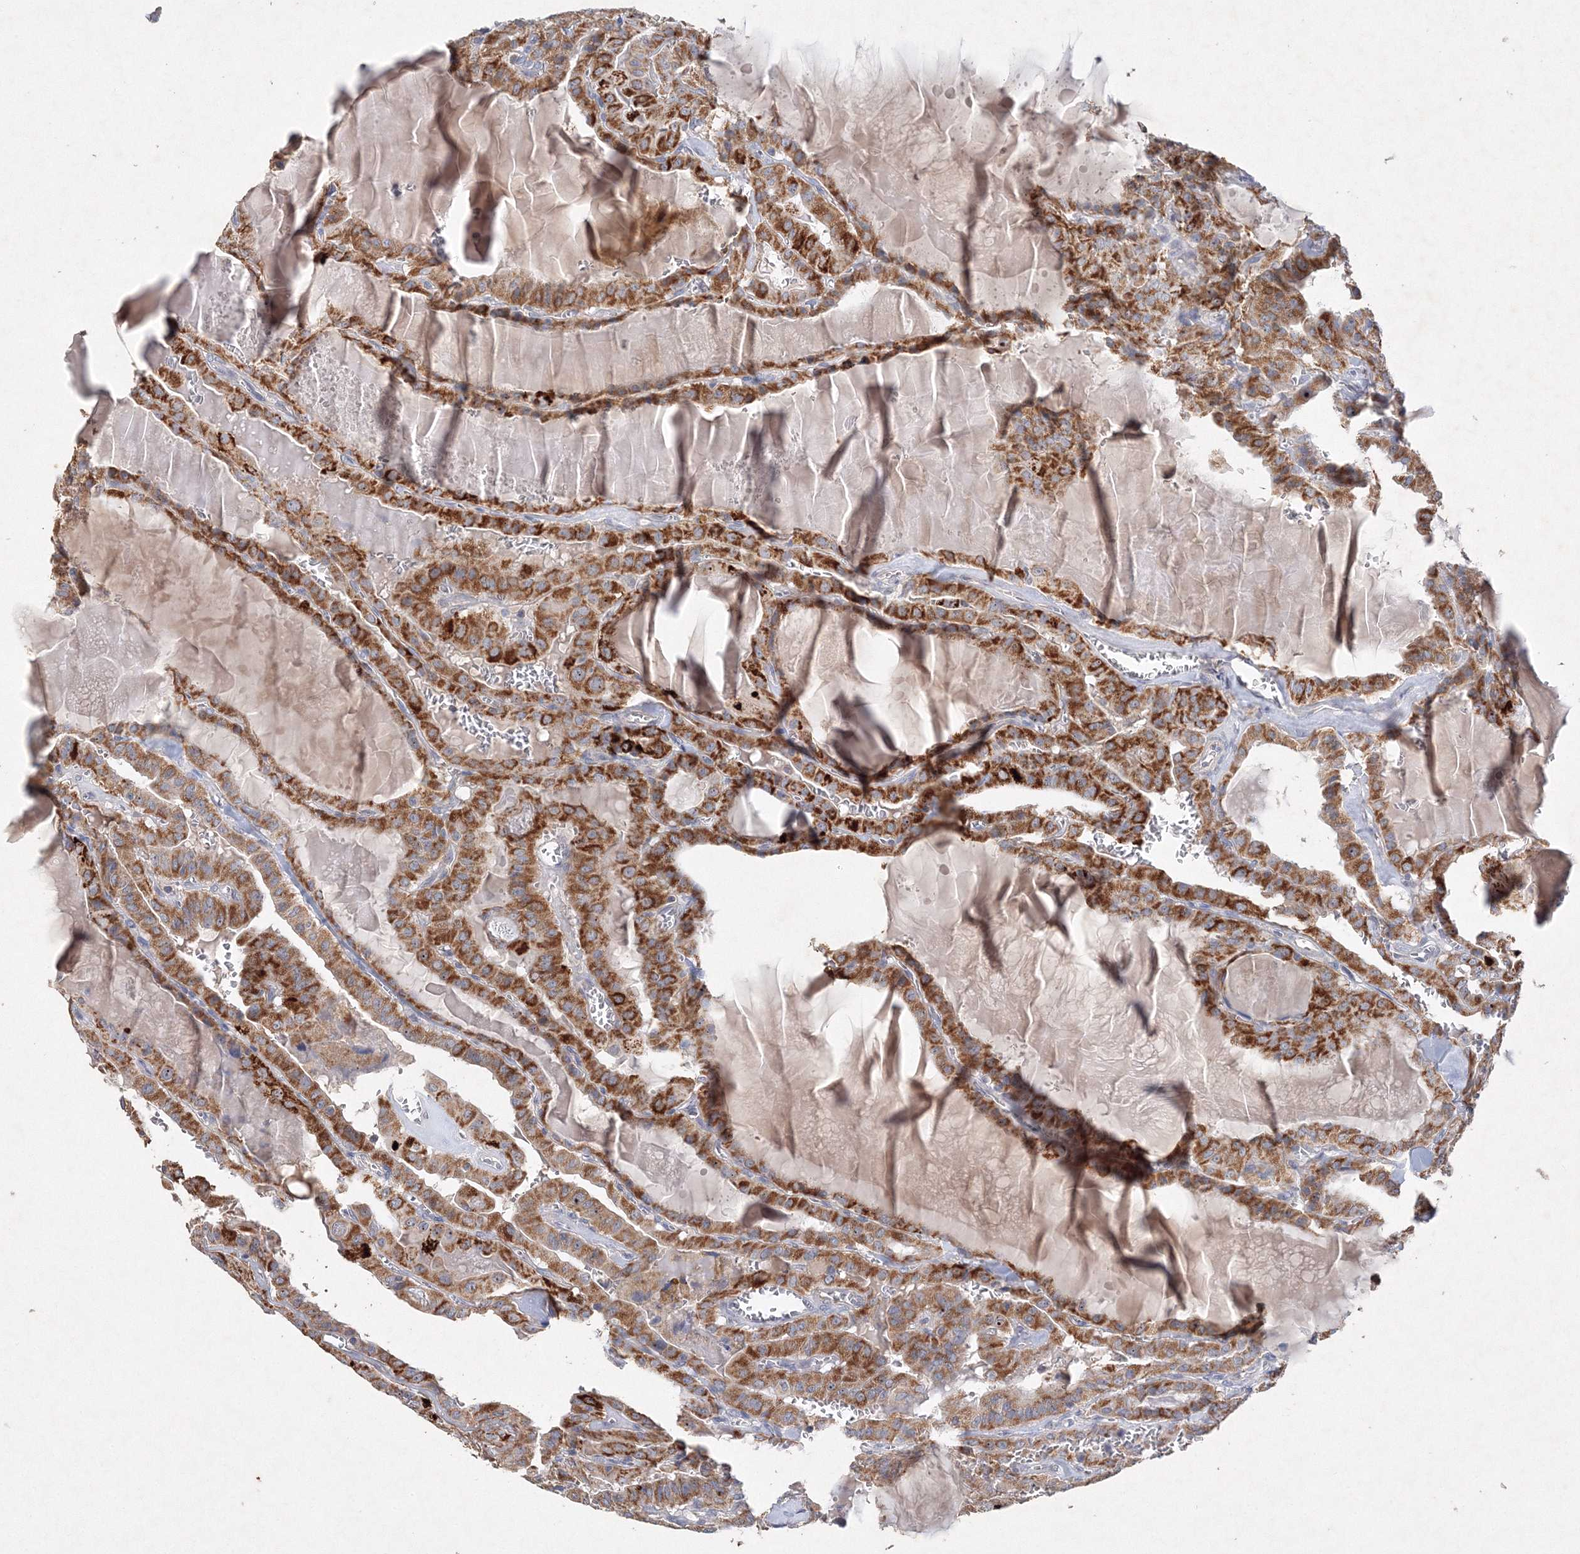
{"staining": {"intensity": "strong", "quantity": ">75%", "location": "cytoplasmic/membranous"}, "tissue": "thyroid cancer", "cell_type": "Tumor cells", "image_type": "cancer", "snomed": [{"axis": "morphology", "description": "Papillary adenocarcinoma, NOS"}, {"axis": "topography", "description": "Thyroid gland"}], "caption": "Human papillary adenocarcinoma (thyroid) stained with a brown dye shows strong cytoplasmic/membranous positive positivity in approximately >75% of tumor cells.", "gene": "GLS", "patient": {"sex": "male", "age": 52}}